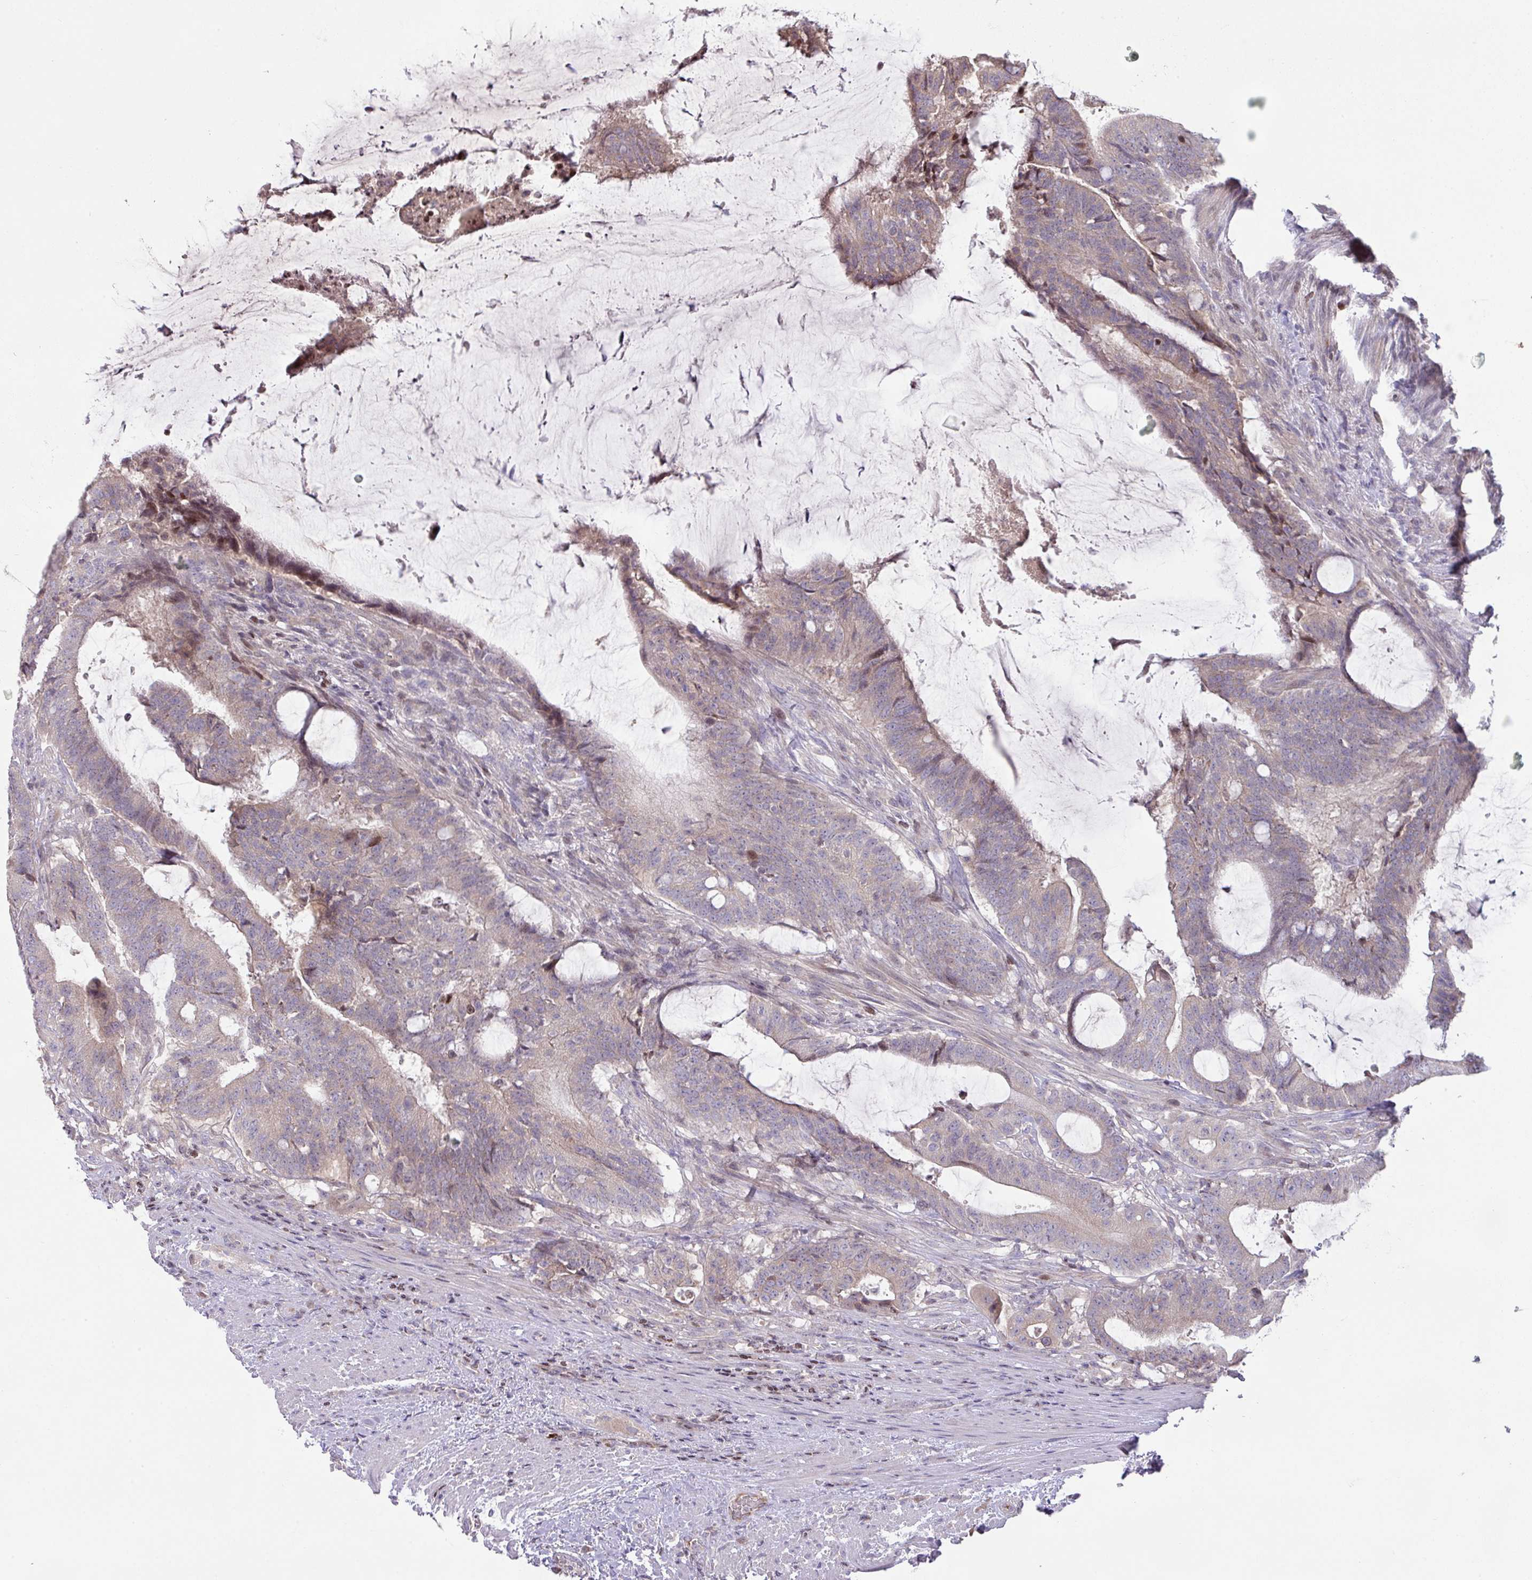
{"staining": {"intensity": "weak", "quantity": "25%-75%", "location": "cytoplasmic/membranous"}, "tissue": "colorectal cancer", "cell_type": "Tumor cells", "image_type": "cancer", "snomed": [{"axis": "morphology", "description": "Adenocarcinoma, NOS"}, {"axis": "topography", "description": "Colon"}], "caption": "Immunohistochemical staining of human colorectal cancer (adenocarcinoma) exhibits weak cytoplasmic/membranous protein expression in about 25%-75% of tumor cells.", "gene": "ZNF394", "patient": {"sex": "female", "age": 43}}